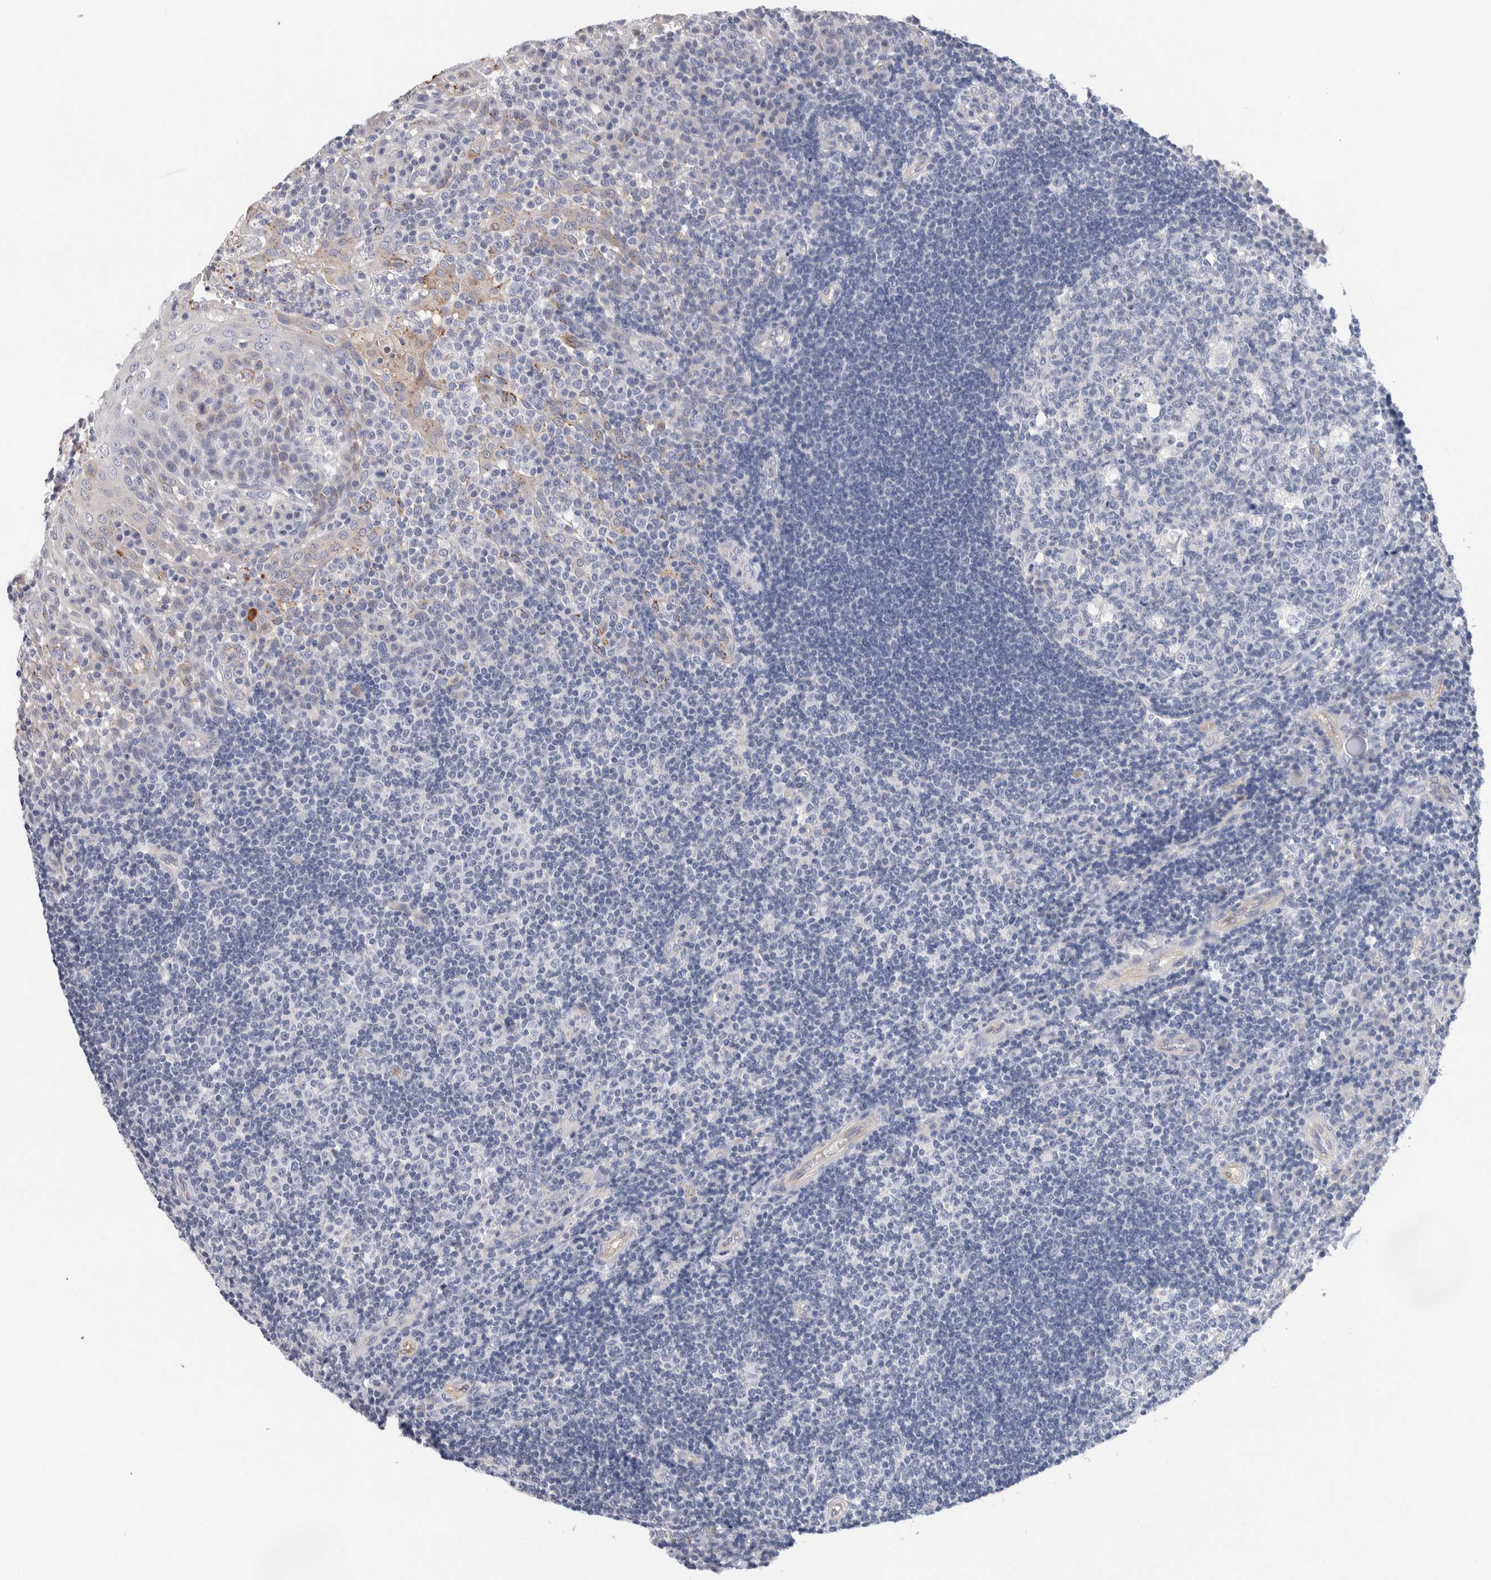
{"staining": {"intensity": "negative", "quantity": "none", "location": "none"}, "tissue": "tonsil", "cell_type": "Germinal center cells", "image_type": "normal", "snomed": [{"axis": "morphology", "description": "Normal tissue, NOS"}, {"axis": "topography", "description": "Tonsil"}], "caption": "Immunohistochemistry (IHC) micrograph of normal tonsil stained for a protein (brown), which displays no positivity in germinal center cells. (Brightfield microscopy of DAB immunohistochemistry (IHC) at high magnification).", "gene": "METRNL", "patient": {"sex": "female", "age": 40}}